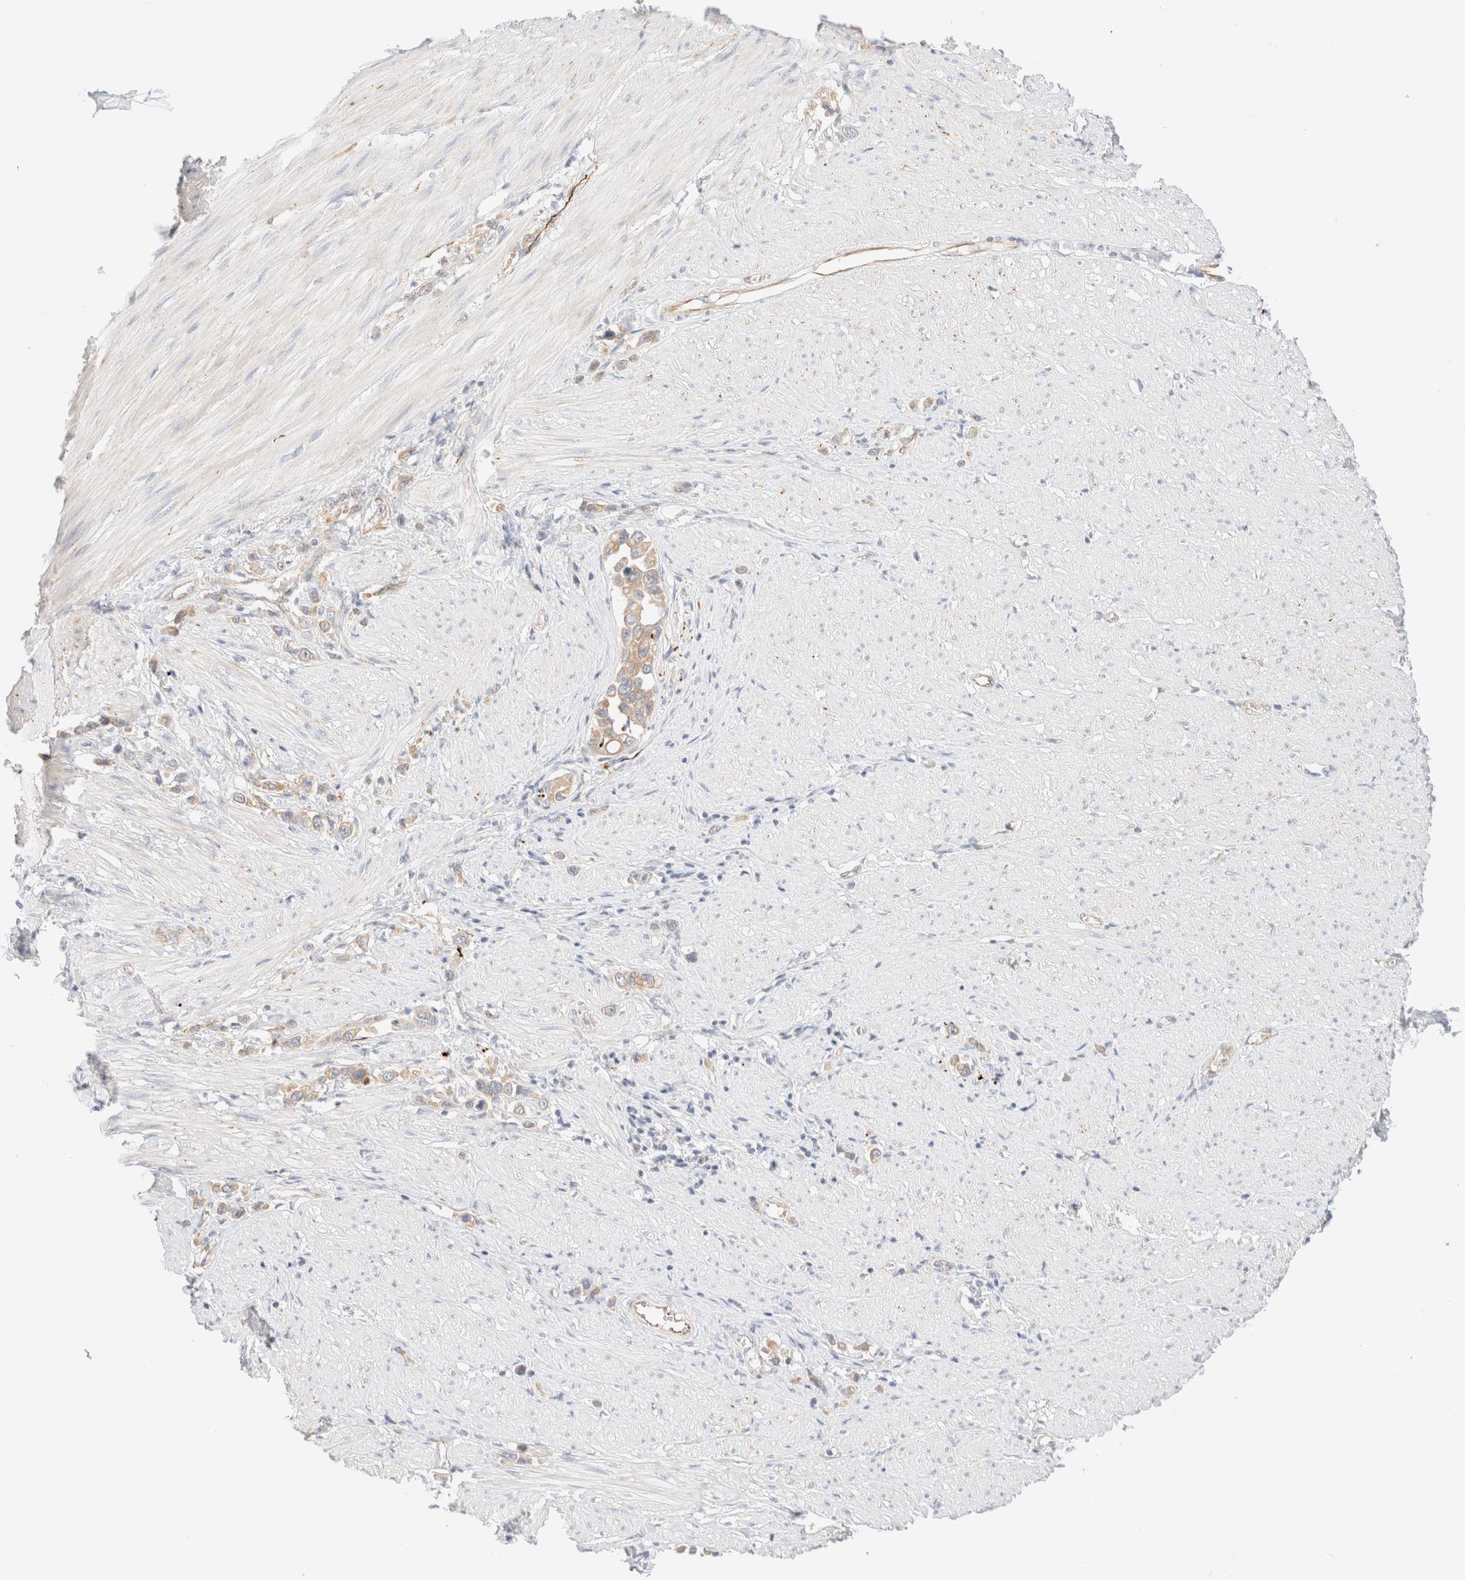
{"staining": {"intensity": "moderate", "quantity": "<25%", "location": "cytoplasmic/membranous"}, "tissue": "stomach cancer", "cell_type": "Tumor cells", "image_type": "cancer", "snomed": [{"axis": "morphology", "description": "Adenocarcinoma, NOS"}, {"axis": "topography", "description": "Stomach"}], "caption": "Immunohistochemical staining of human adenocarcinoma (stomach) shows low levels of moderate cytoplasmic/membranous protein positivity in approximately <25% of tumor cells.", "gene": "UNC13B", "patient": {"sex": "female", "age": 65}}